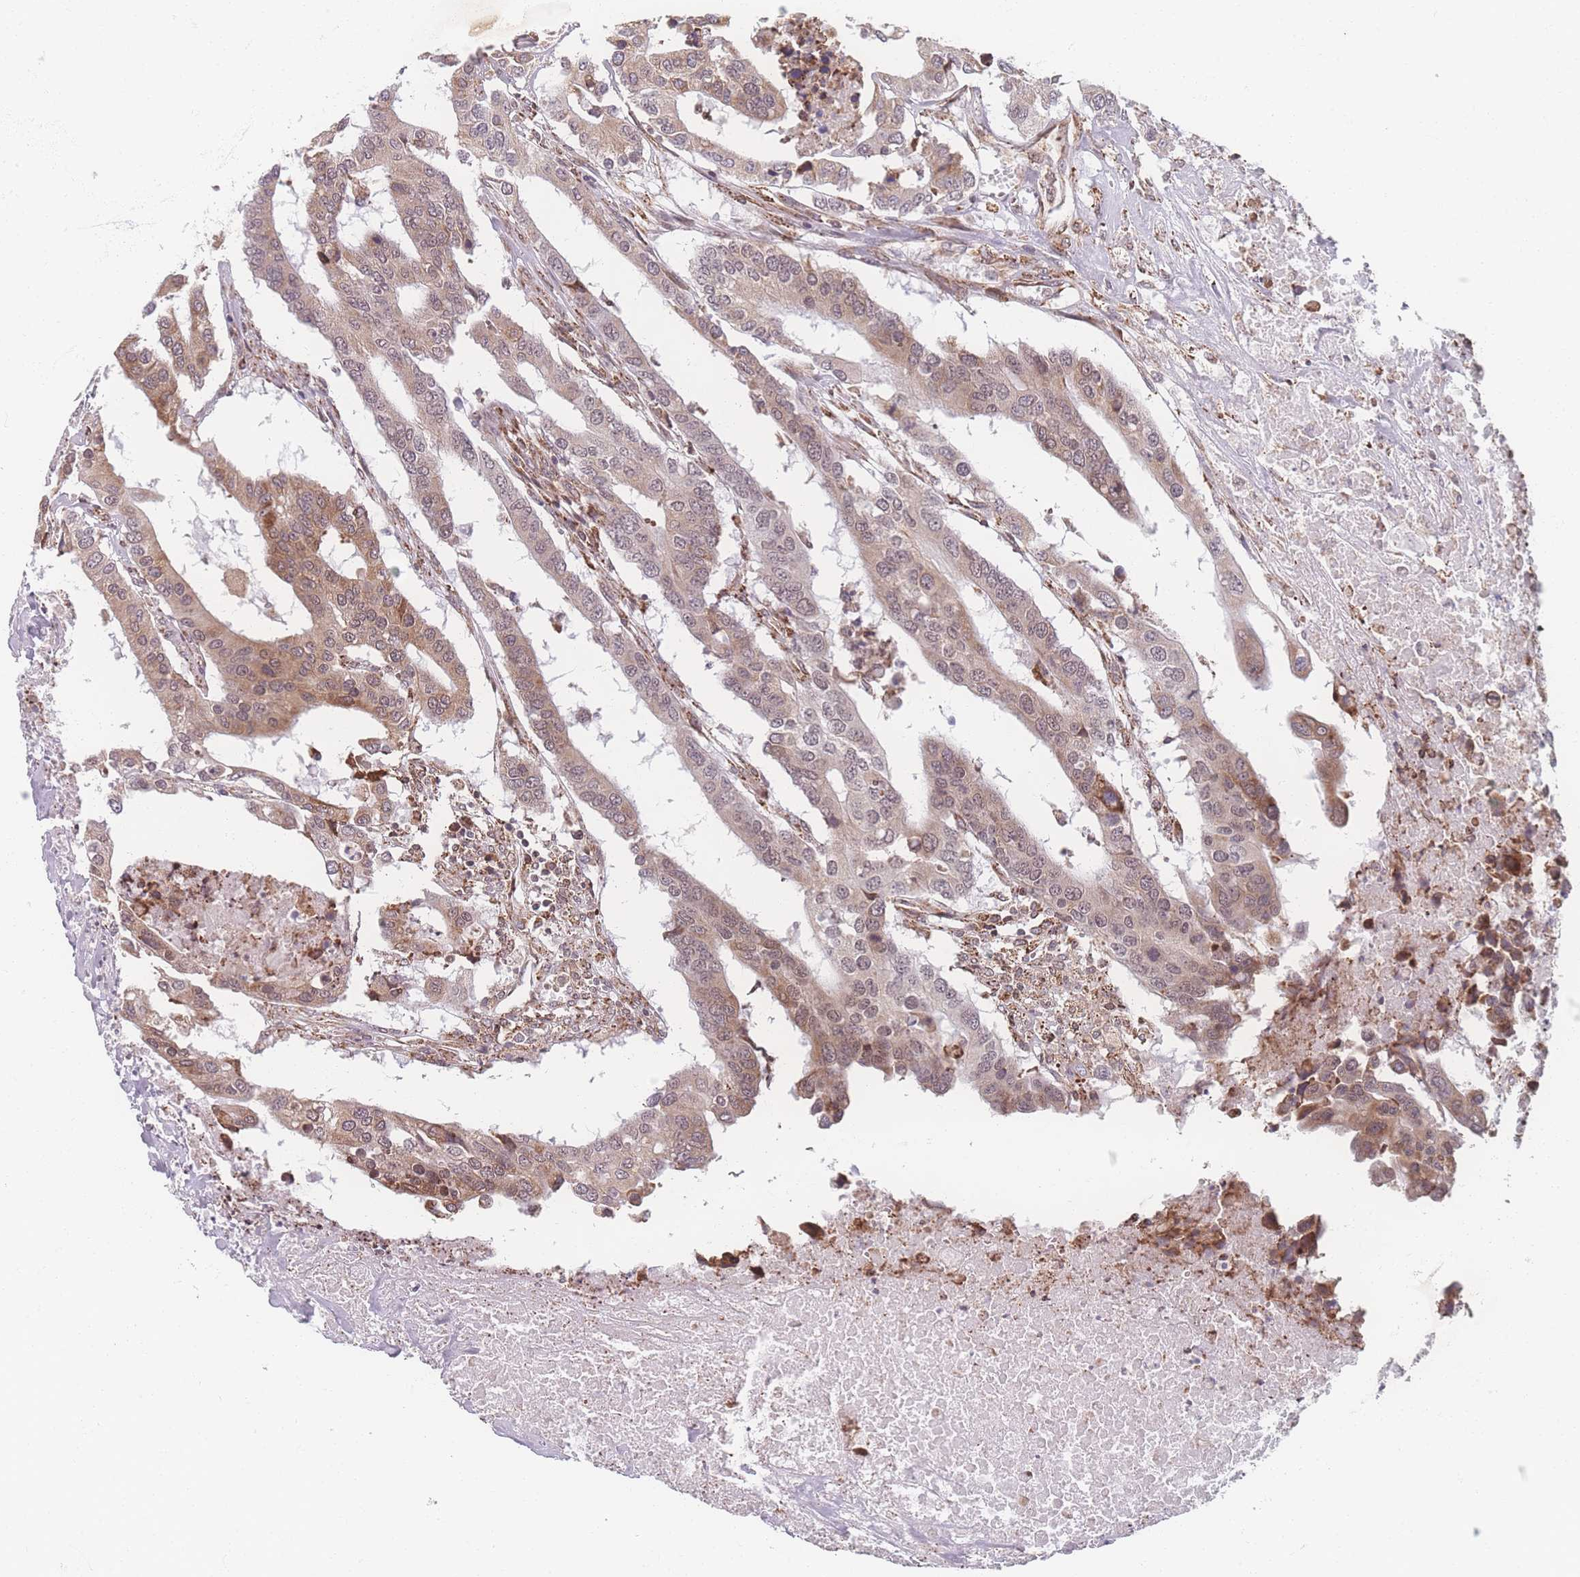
{"staining": {"intensity": "moderate", "quantity": "25%-75%", "location": "cytoplasmic/membranous,nuclear"}, "tissue": "colorectal cancer", "cell_type": "Tumor cells", "image_type": "cancer", "snomed": [{"axis": "morphology", "description": "Adenocarcinoma, NOS"}, {"axis": "topography", "description": "Colon"}], "caption": "Colorectal cancer was stained to show a protein in brown. There is medium levels of moderate cytoplasmic/membranous and nuclear expression in approximately 25%-75% of tumor cells.", "gene": "ZC3H13", "patient": {"sex": "male", "age": 77}}